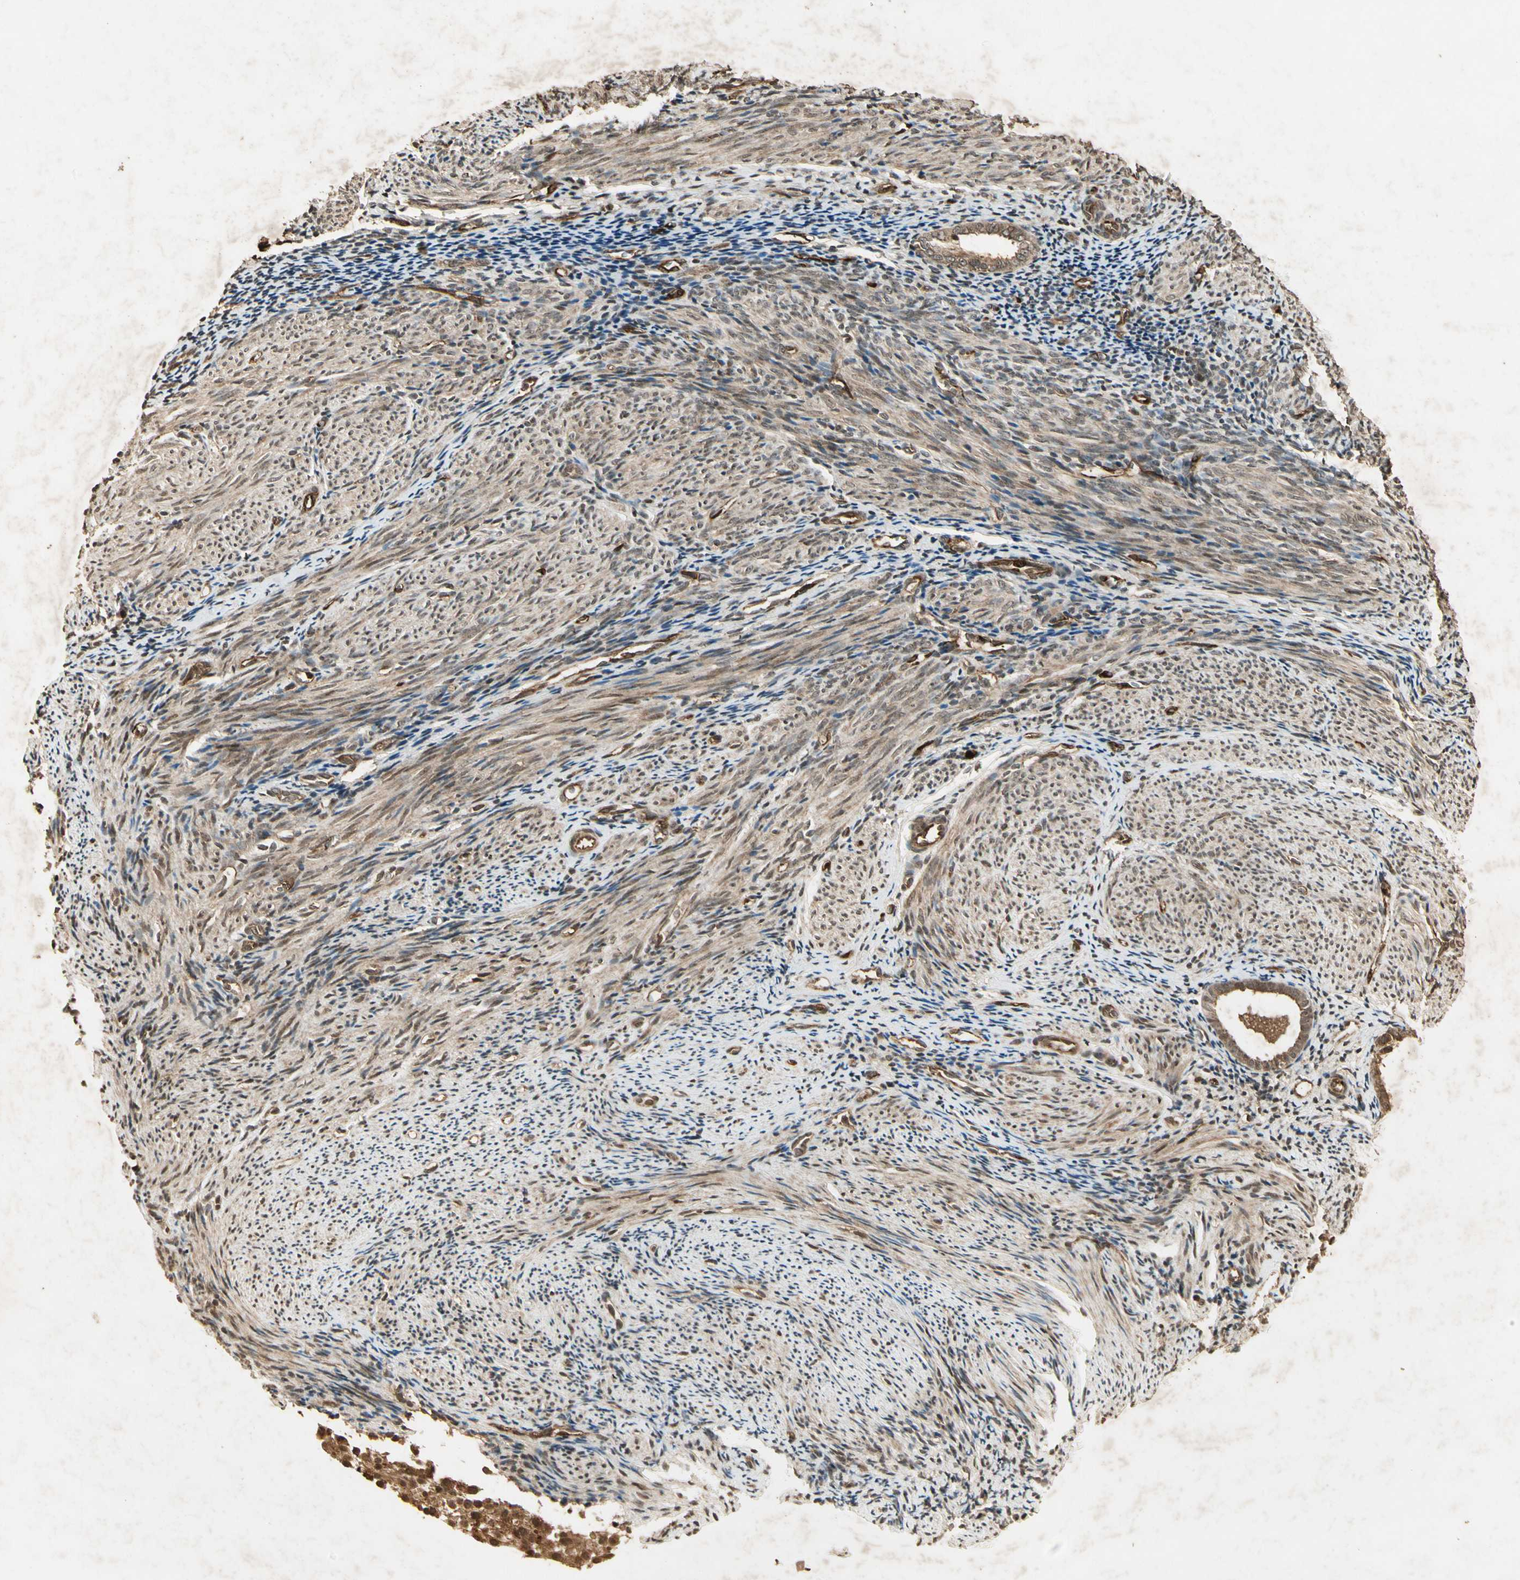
{"staining": {"intensity": "strong", "quantity": ">75%", "location": "cytoplasmic/membranous,nuclear"}, "tissue": "endometrium", "cell_type": "Cells in endometrial stroma", "image_type": "normal", "snomed": [{"axis": "morphology", "description": "Normal tissue, NOS"}, {"axis": "topography", "description": "Smooth muscle"}, {"axis": "topography", "description": "Endometrium"}], "caption": "About >75% of cells in endometrial stroma in benign endometrium demonstrate strong cytoplasmic/membranous,nuclear protein staining as visualized by brown immunohistochemical staining.", "gene": "RFFL", "patient": {"sex": "female", "age": 57}}